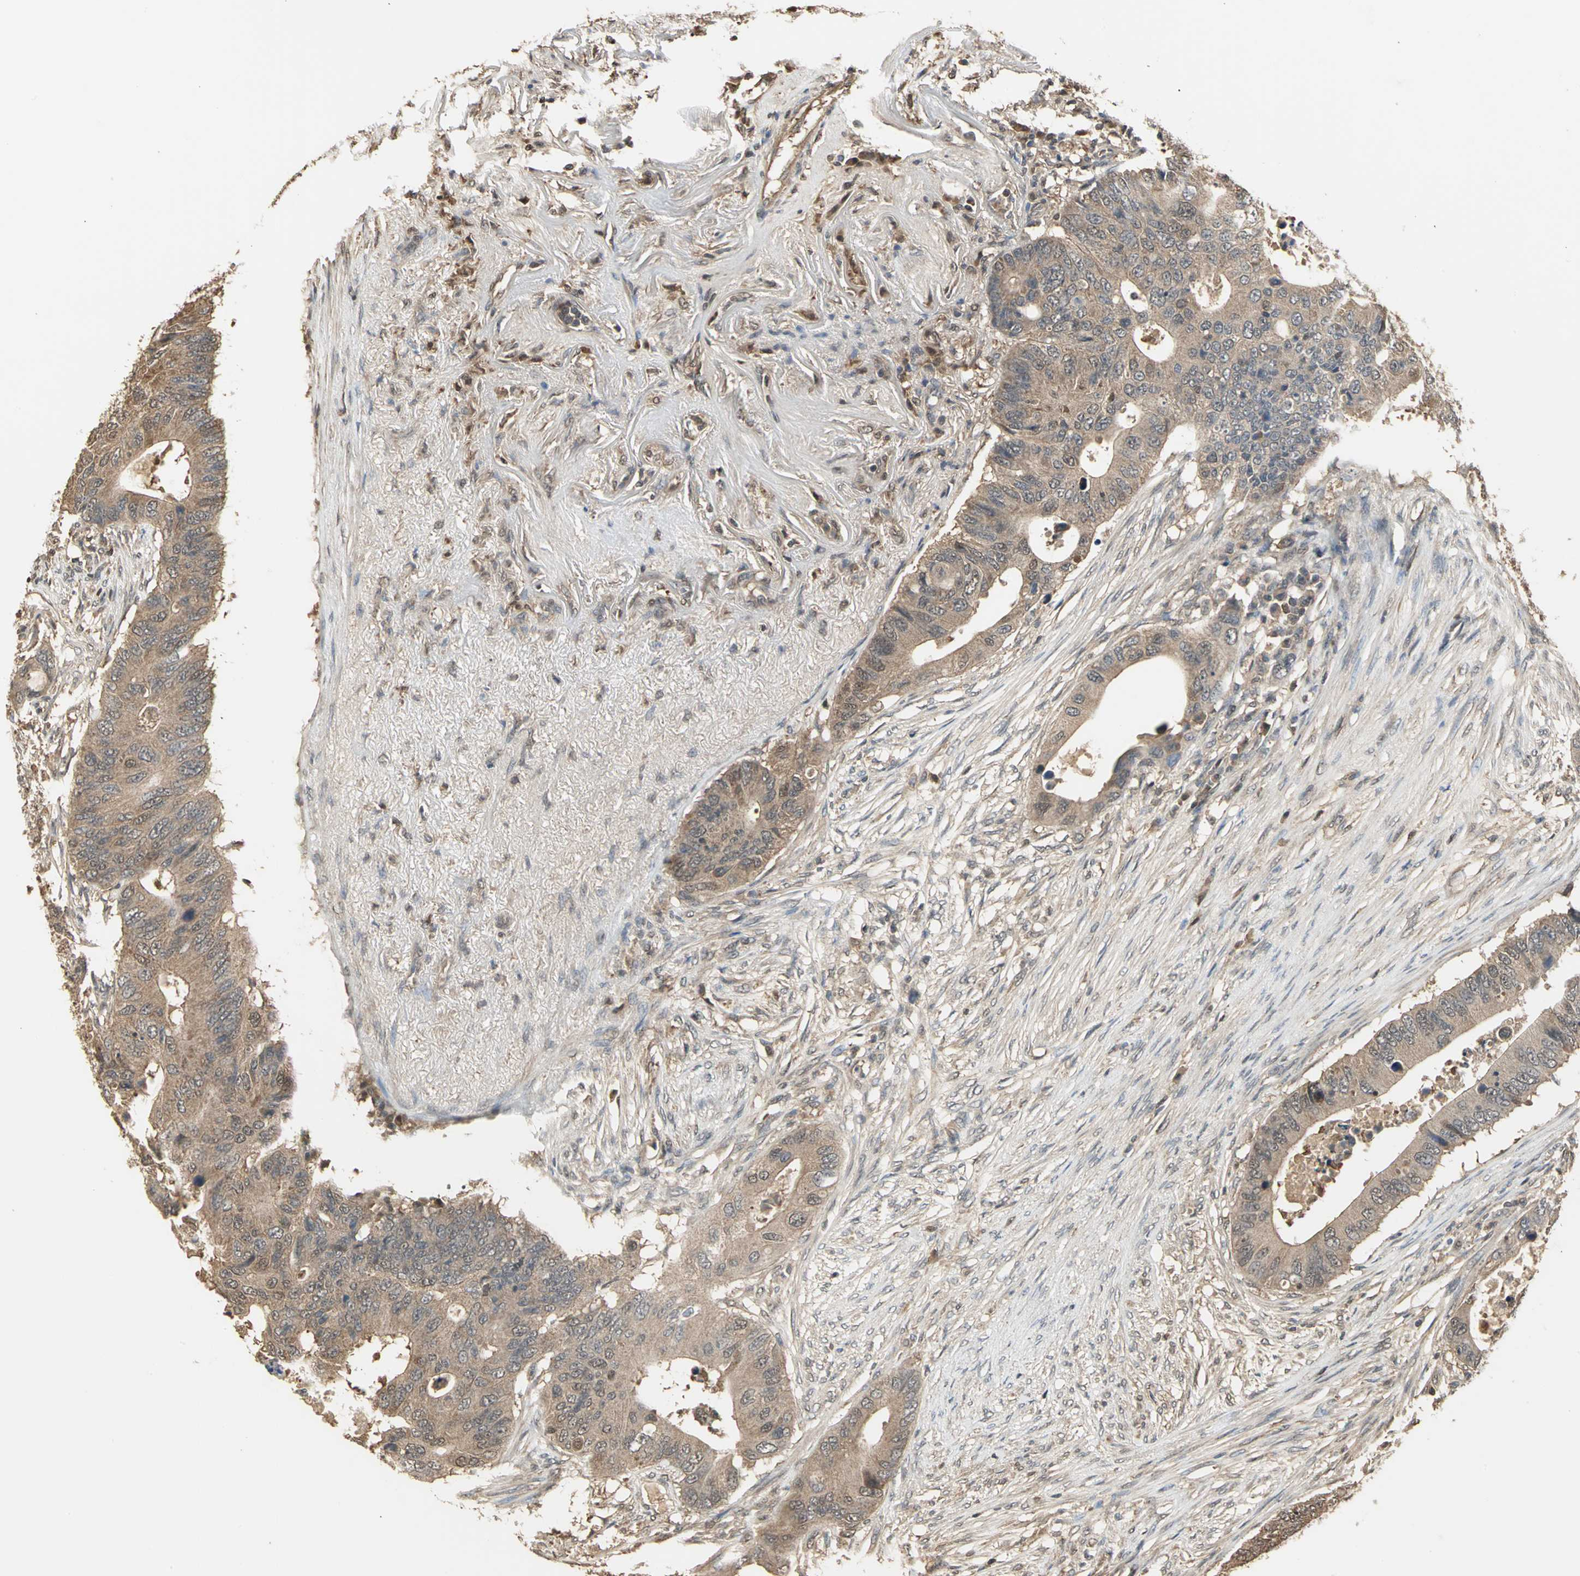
{"staining": {"intensity": "moderate", "quantity": ">75%", "location": "cytoplasmic/membranous,nuclear"}, "tissue": "colorectal cancer", "cell_type": "Tumor cells", "image_type": "cancer", "snomed": [{"axis": "morphology", "description": "Adenocarcinoma, NOS"}, {"axis": "topography", "description": "Colon"}], "caption": "A micrograph of colorectal cancer (adenocarcinoma) stained for a protein displays moderate cytoplasmic/membranous and nuclear brown staining in tumor cells. The protein of interest is stained brown, and the nuclei are stained in blue (DAB IHC with brightfield microscopy, high magnification).", "gene": "PARK7", "patient": {"sex": "male", "age": 71}}